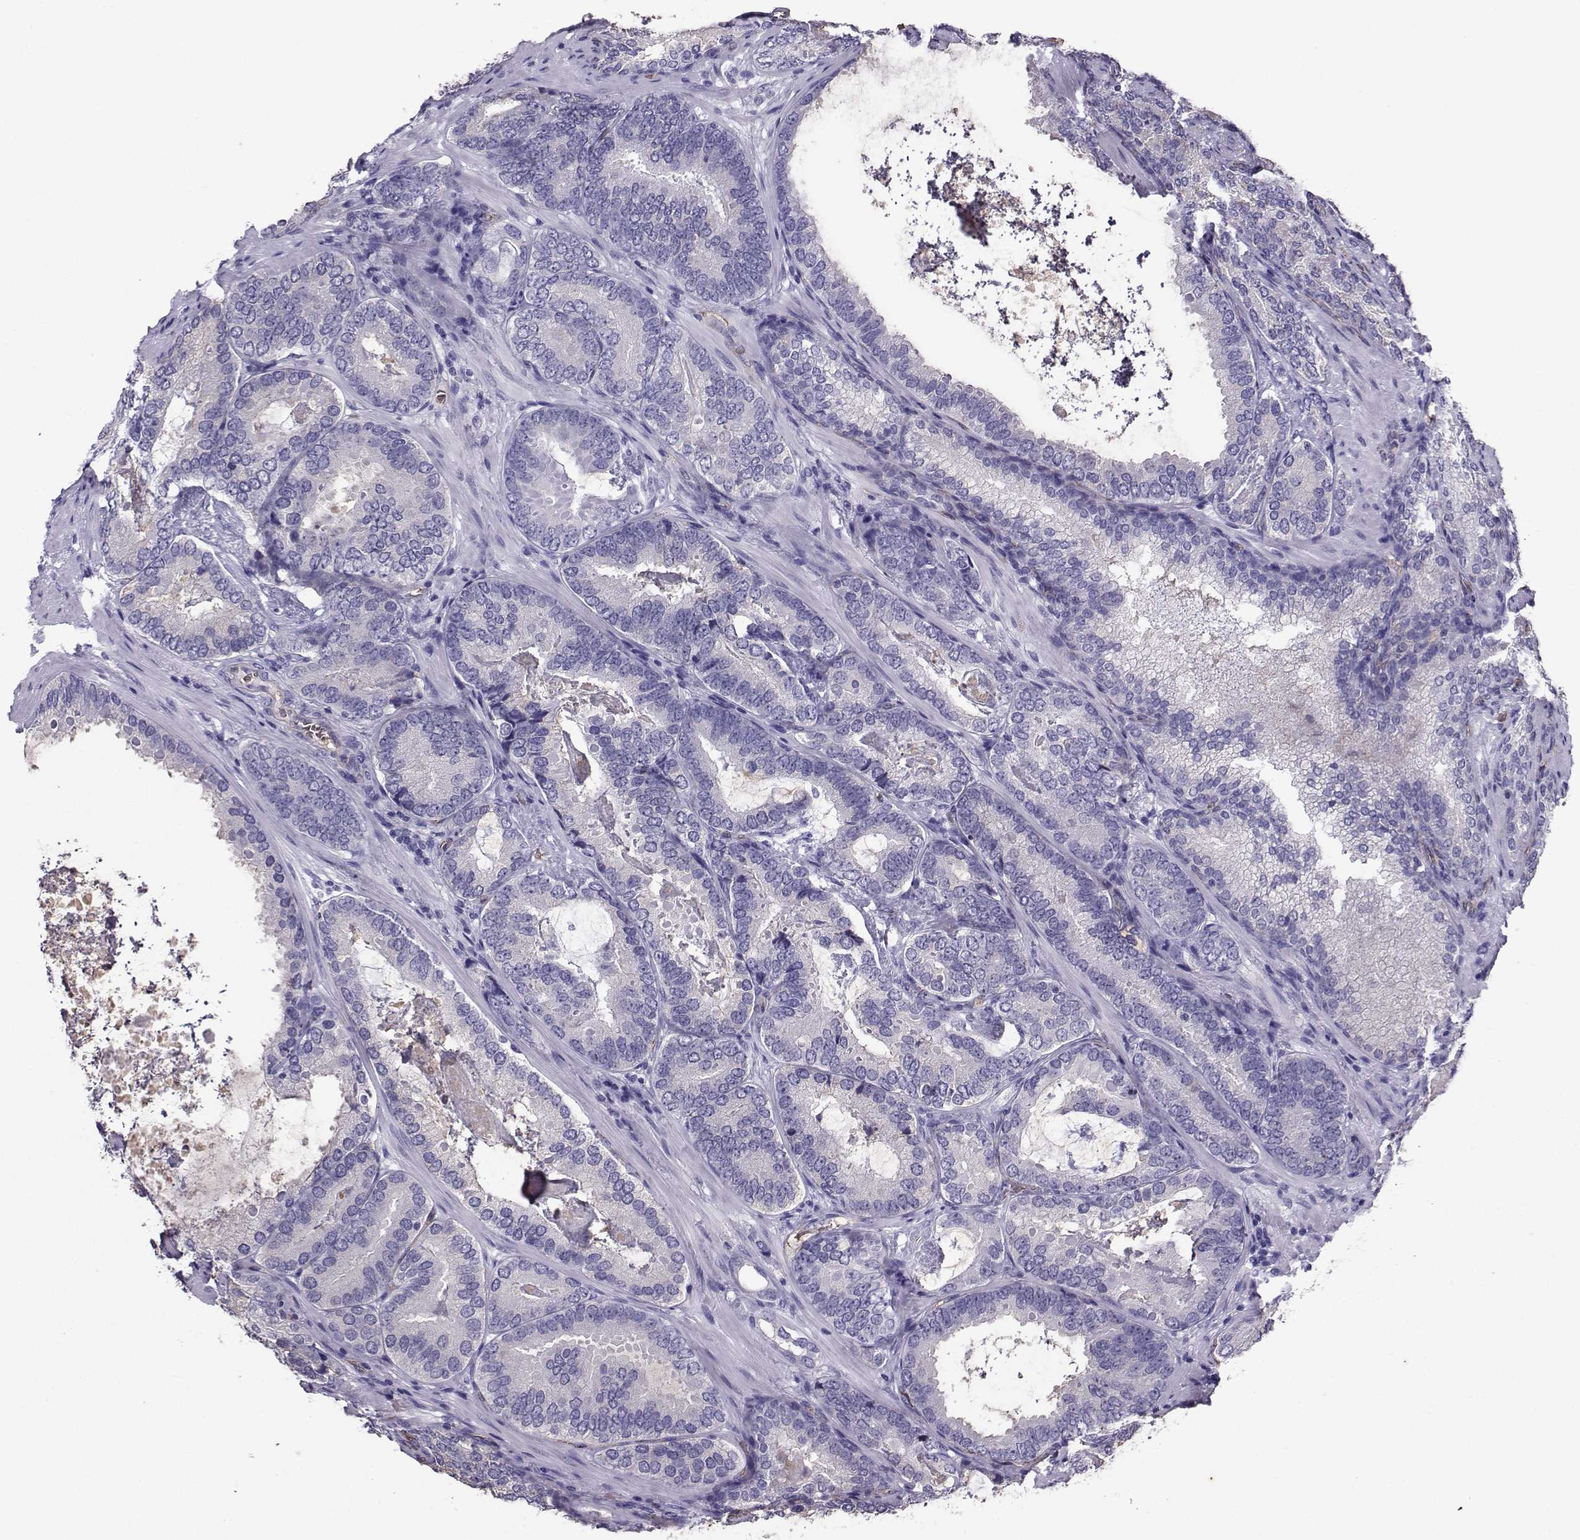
{"staining": {"intensity": "negative", "quantity": "none", "location": "none"}, "tissue": "prostate cancer", "cell_type": "Tumor cells", "image_type": "cancer", "snomed": [{"axis": "morphology", "description": "Adenocarcinoma, Low grade"}, {"axis": "topography", "description": "Prostate"}], "caption": "IHC micrograph of prostate adenocarcinoma (low-grade) stained for a protein (brown), which shows no positivity in tumor cells.", "gene": "CLUL1", "patient": {"sex": "male", "age": 60}}